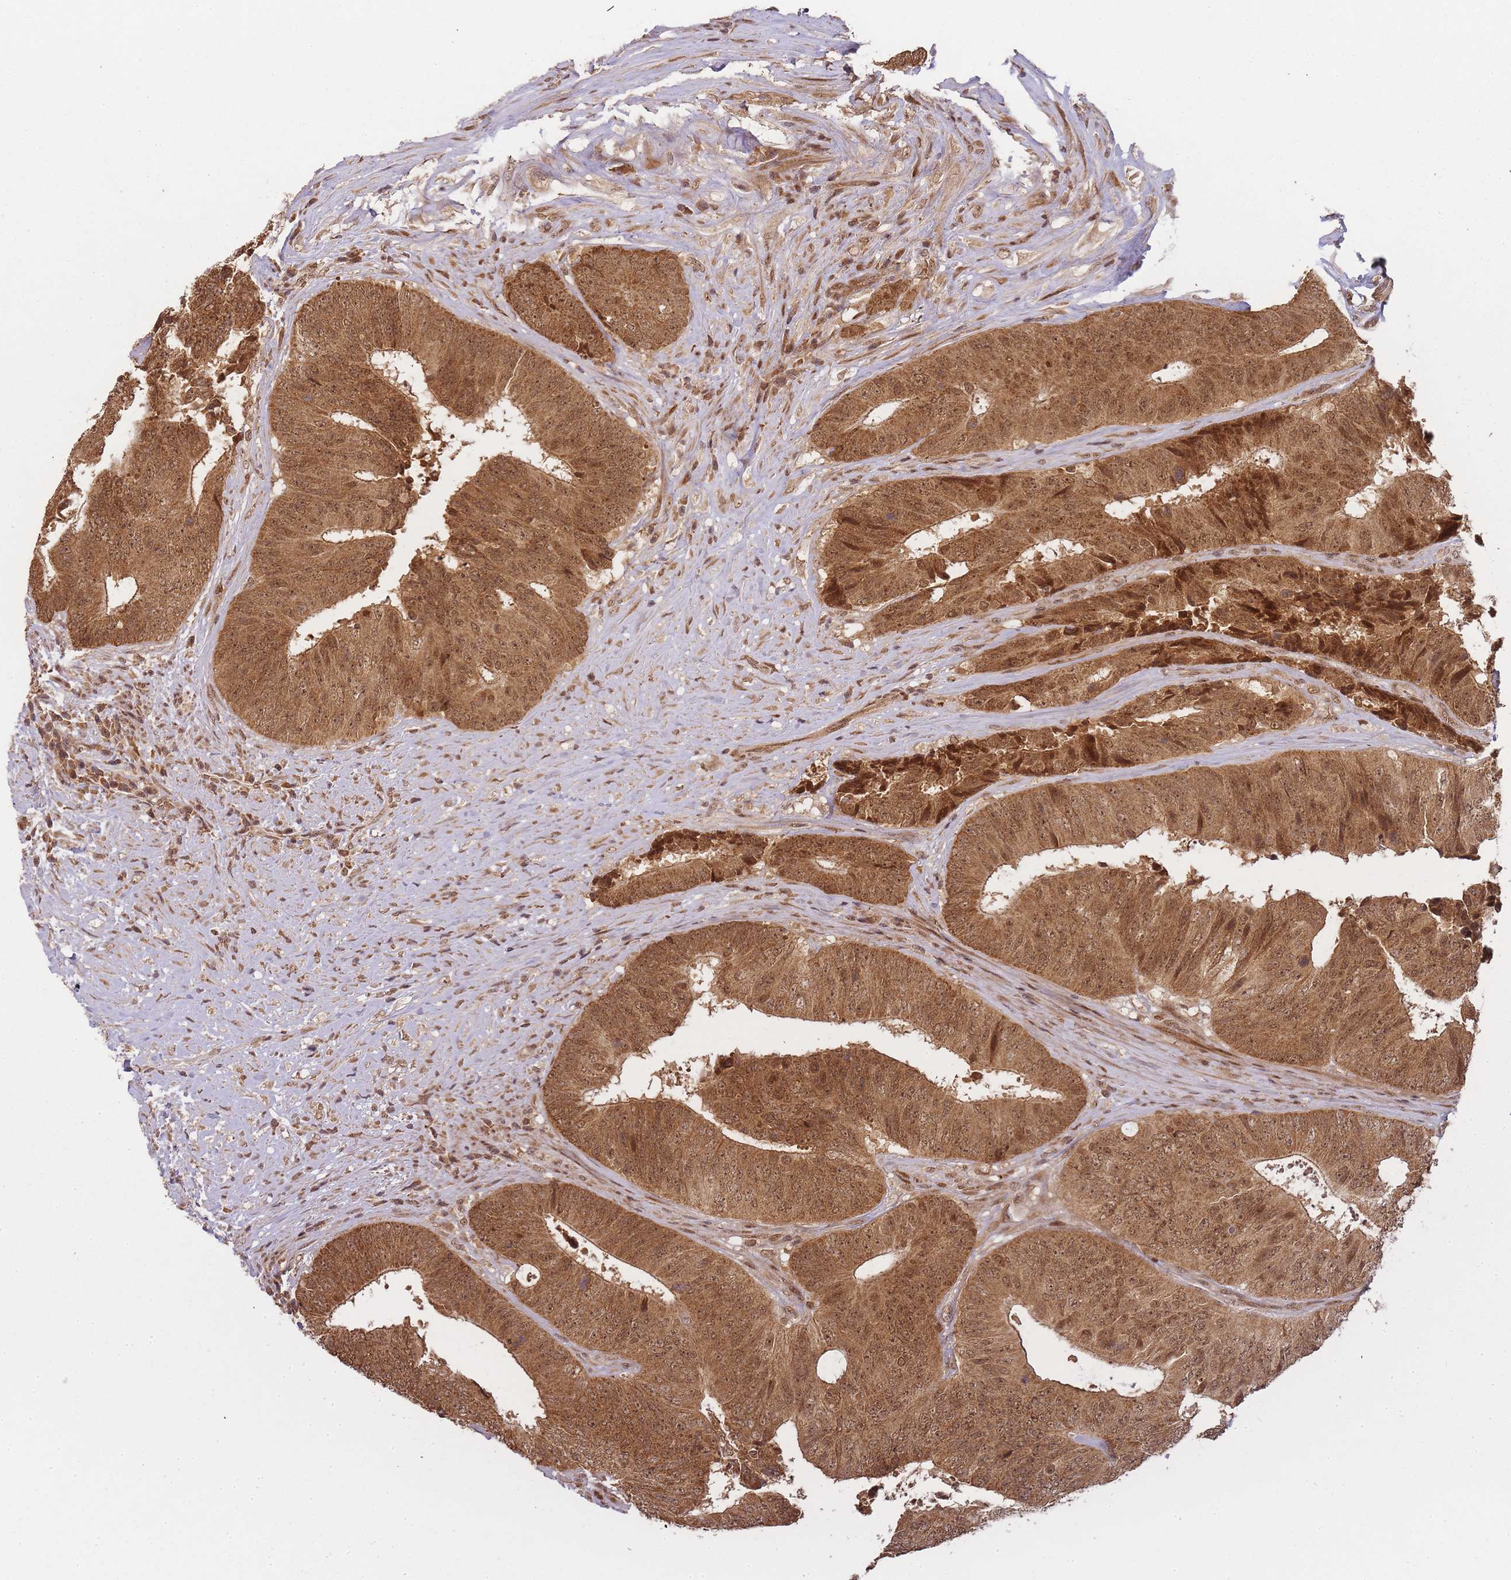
{"staining": {"intensity": "moderate", "quantity": ">75%", "location": "cytoplasmic/membranous,nuclear"}, "tissue": "colorectal cancer", "cell_type": "Tumor cells", "image_type": "cancer", "snomed": [{"axis": "morphology", "description": "Adenocarcinoma, NOS"}, {"axis": "topography", "description": "Rectum"}], "caption": "Immunohistochemical staining of human colorectal cancer (adenocarcinoma) reveals medium levels of moderate cytoplasmic/membranous and nuclear protein staining in approximately >75% of tumor cells. The protein is shown in brown color, while the nuclei are stained blue.", "gene": "ZNF497", "patient": {"sex": "male", "age": 72}}